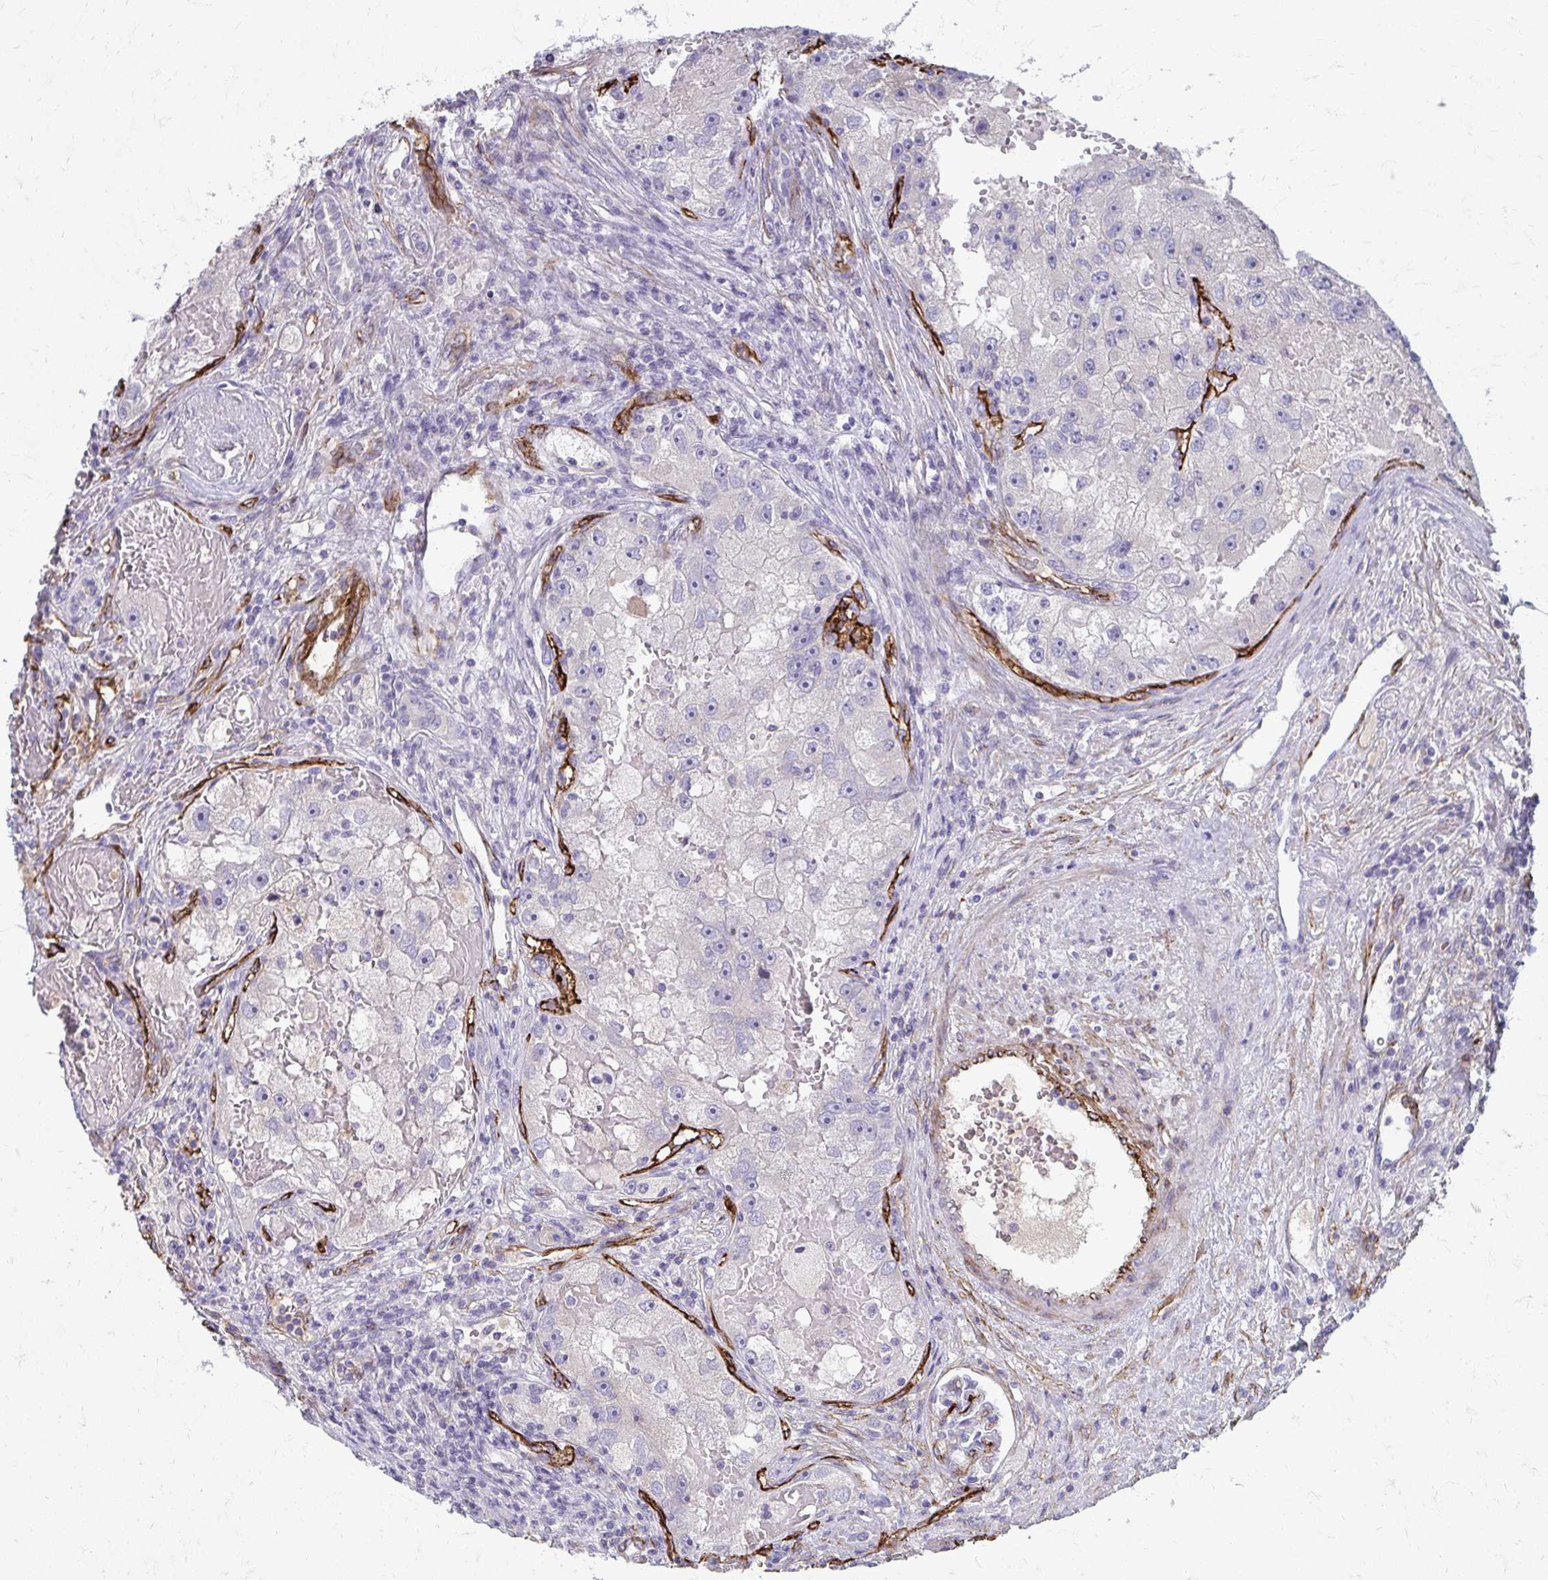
{"staining": {"intensity": "negative", "quantity": "none", "location": "none"}, "tissue": "renal cancer", "cell_type": "Tumor cells", "image_type": "cancer", "snomed": [{"axis": "morphology", "description": "Adenocarcinoma, NOS"}, {"axis": "topography", "description": "Kidney"}], "caption": "Immunohistochemistry micrograph of neoplastic tissue: renal cancer (adenocarcinoma) stained with DAB (3,3'-diaminobenzidine) shows no significant protein expression in tumor cells.", "gene": "ADIPOQ", "patient": {"sex": "male", "age": 63}}